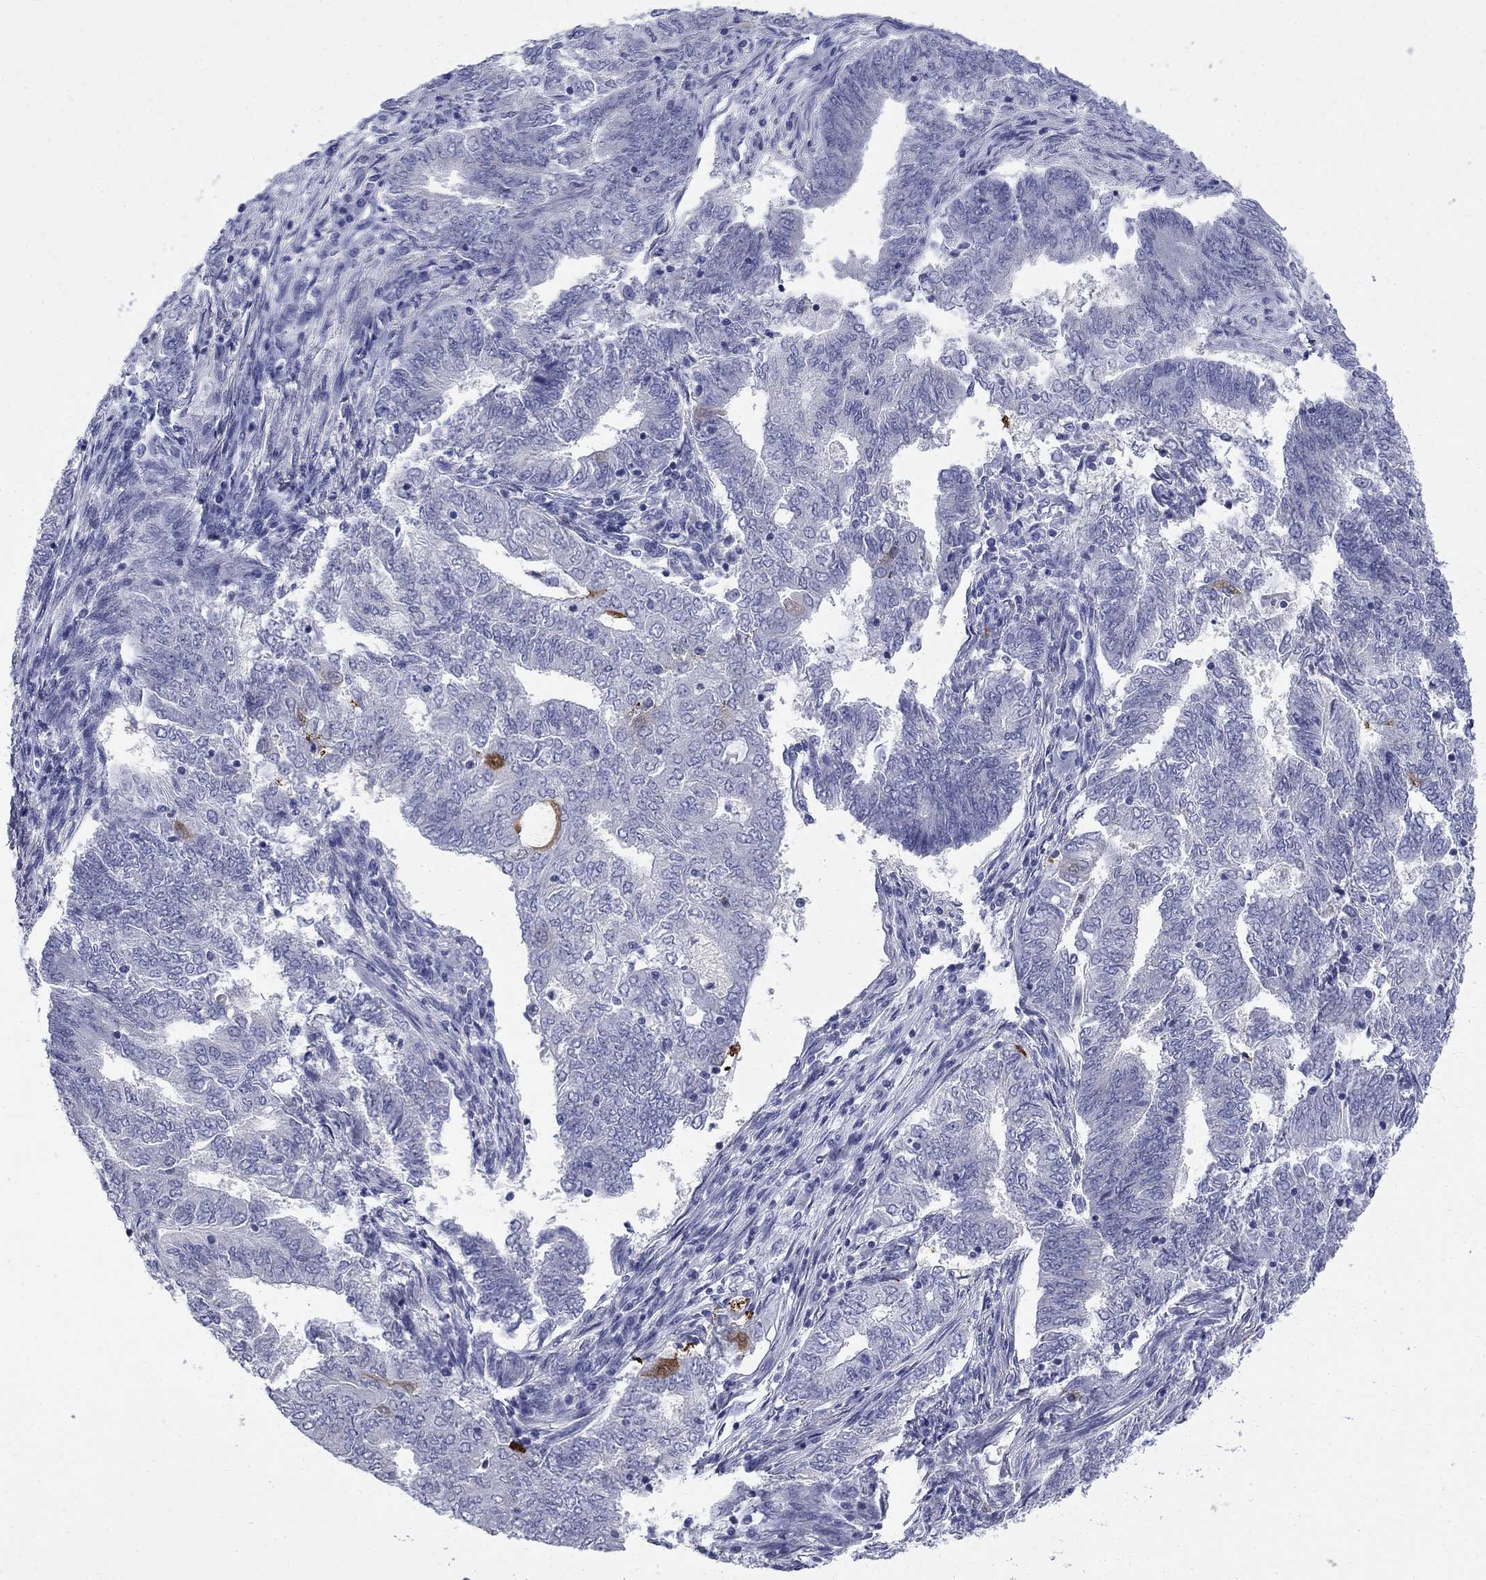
{"staining": {"intensity": "negative", "quantity": "none", "location": "none"}, "tissue": "endometrial cancer", "cell_type": "Tumor cells", "image_type": "cancer", "snomed": [{"axis": "morphology", "description": "Adenocarcinoma, NOS"}, {"axis": "topography", "description": "Endometrium"}], "caption": "IHC of human endometrial cancer (adenocarcinoma) shows no positivity in tumor cells.", "gene": "SERPINB2", "patient": {"sex": "female", "age": 62}}